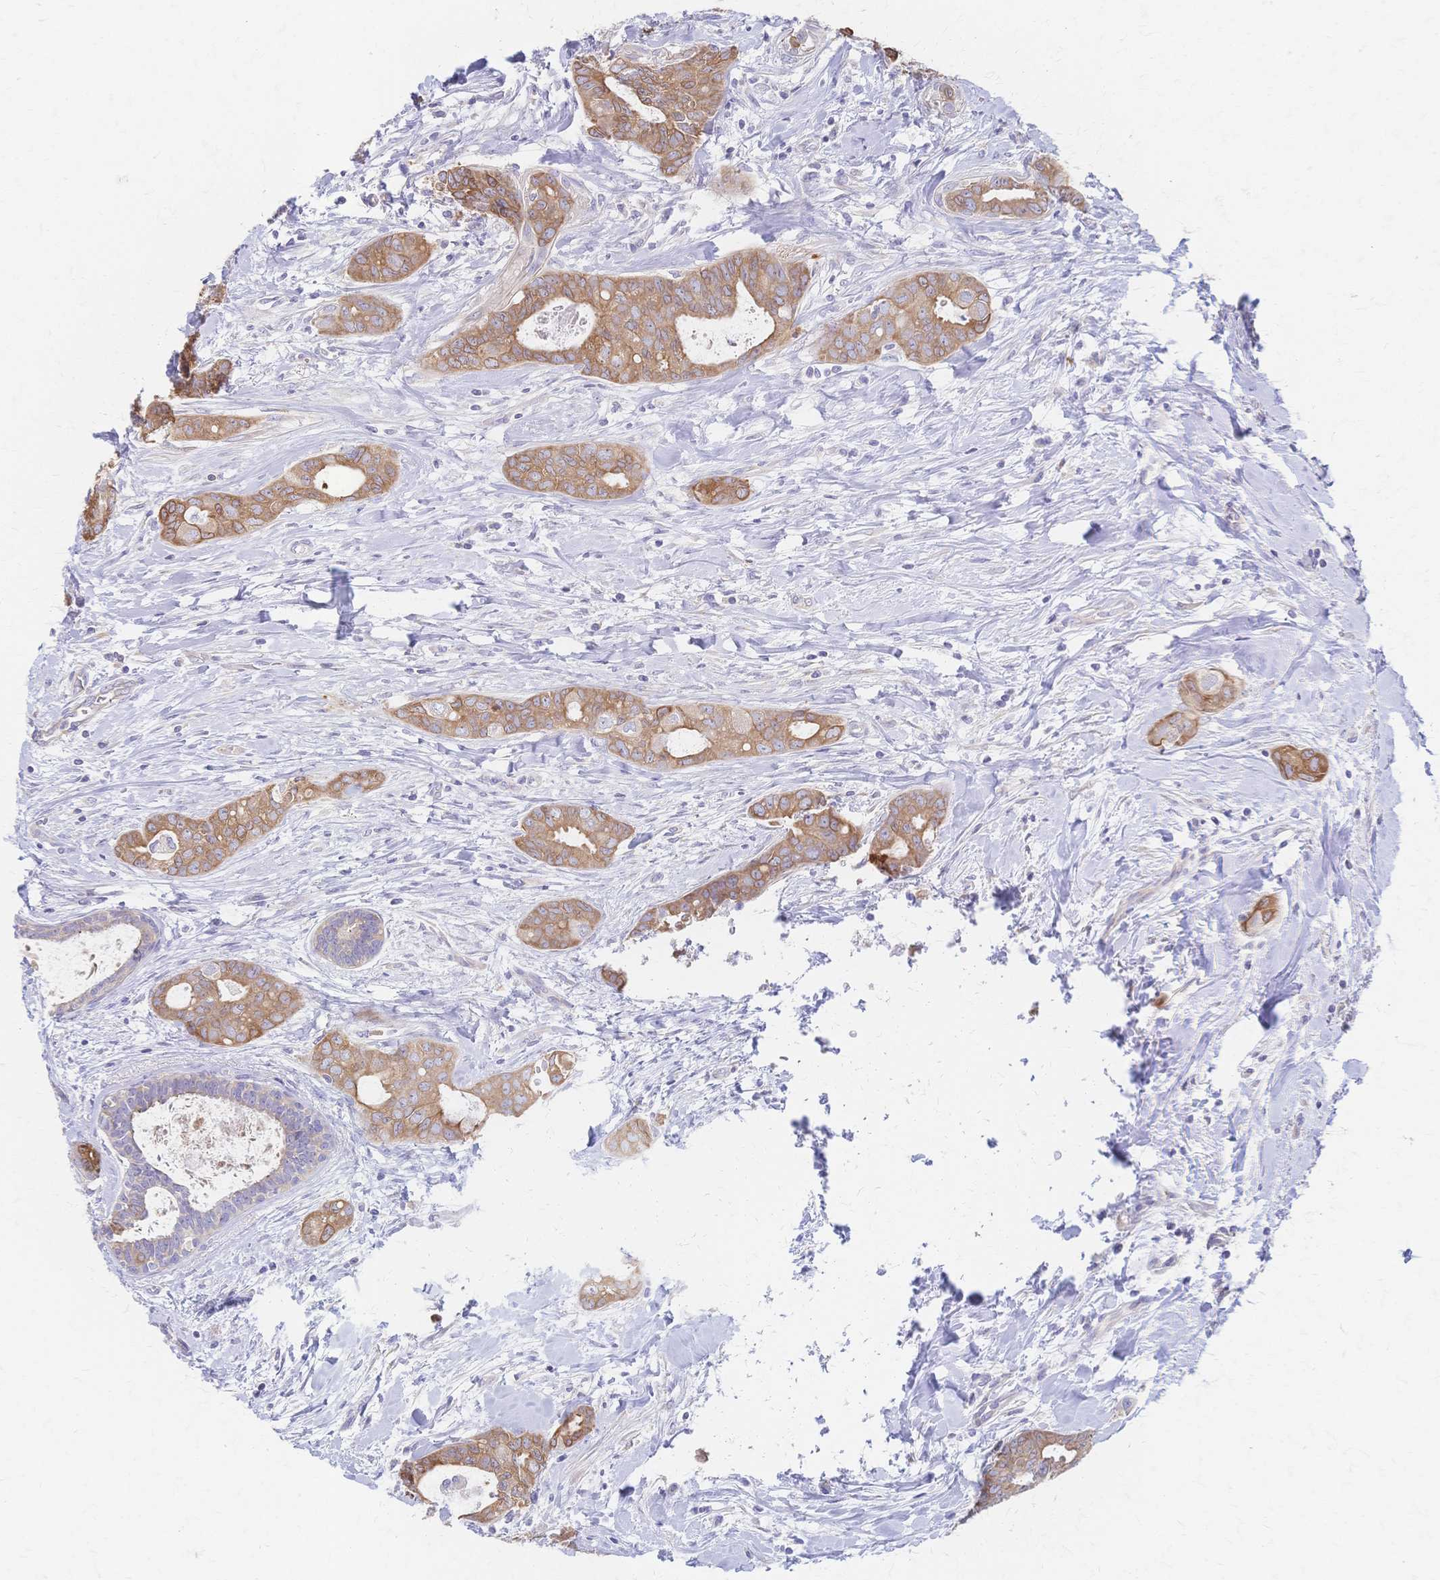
{"staining": {"intensity": "moderate", "quantity": ">75%", "location": "cytoplasmic/membranous"}, "tissue": "breast cancer", "cell_type": "Tumor cells", "image_type": "cancer", "snomed": [{"axis": "morphology", "description": "Duct carcinoma"}, {"axis": "topography", "description": "Breast"}], "caption": "Moderate cytoplasmic/membranous protein staining is present in about >75% of tumor cells in breast cancer (intraductal carcinoma). Using DAB (3,3'-diaminobenzidine) (brown) and hematoxylin (blue) stains, captured at high magnification using brightfield microscopy.", "gene": "CYB5A", "patient": {"sex": "female", "age": 45}}